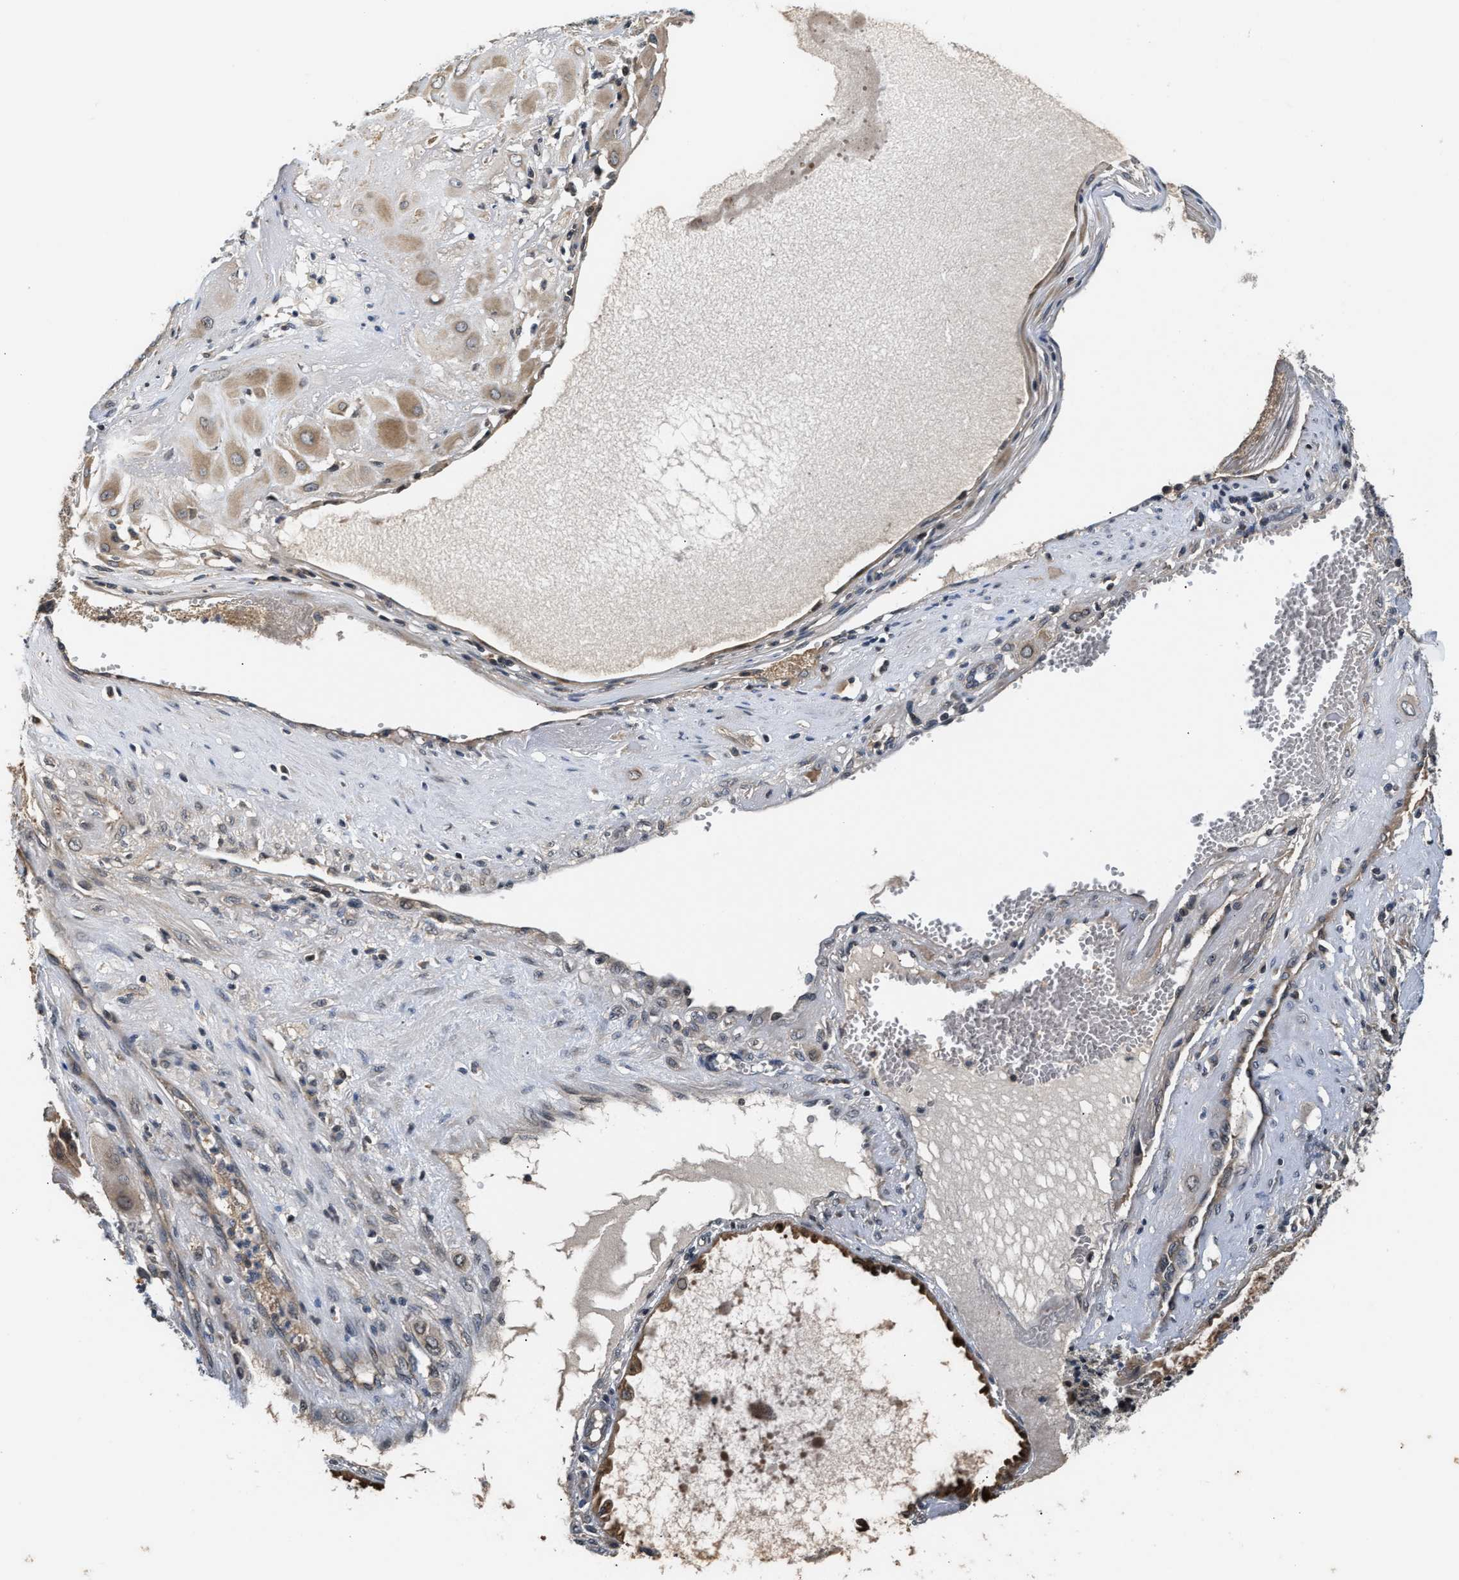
{"staining": {"intensity": "weak", "quantity": "25%-75%", "location": "cytoplasmic/membranous"}, "tissue": "cervical cancer", "cell_type": "Tumor cells", "image_type": "cancer", "snomed": [{"axis": "morphology", "description": "Squamous cell carcinoma, NOS"}, {"axis": "topography", "description": "Cervix"}], "caption": "Immunohistochemical staining of squamous cell carcinoma (cervical) exhibits weak cytoplasmic/membranous protein staining in approximately 25%-75% of tumor cells.", "gene": "RAB29", "patient": {"sex": "female", "age": 34}}